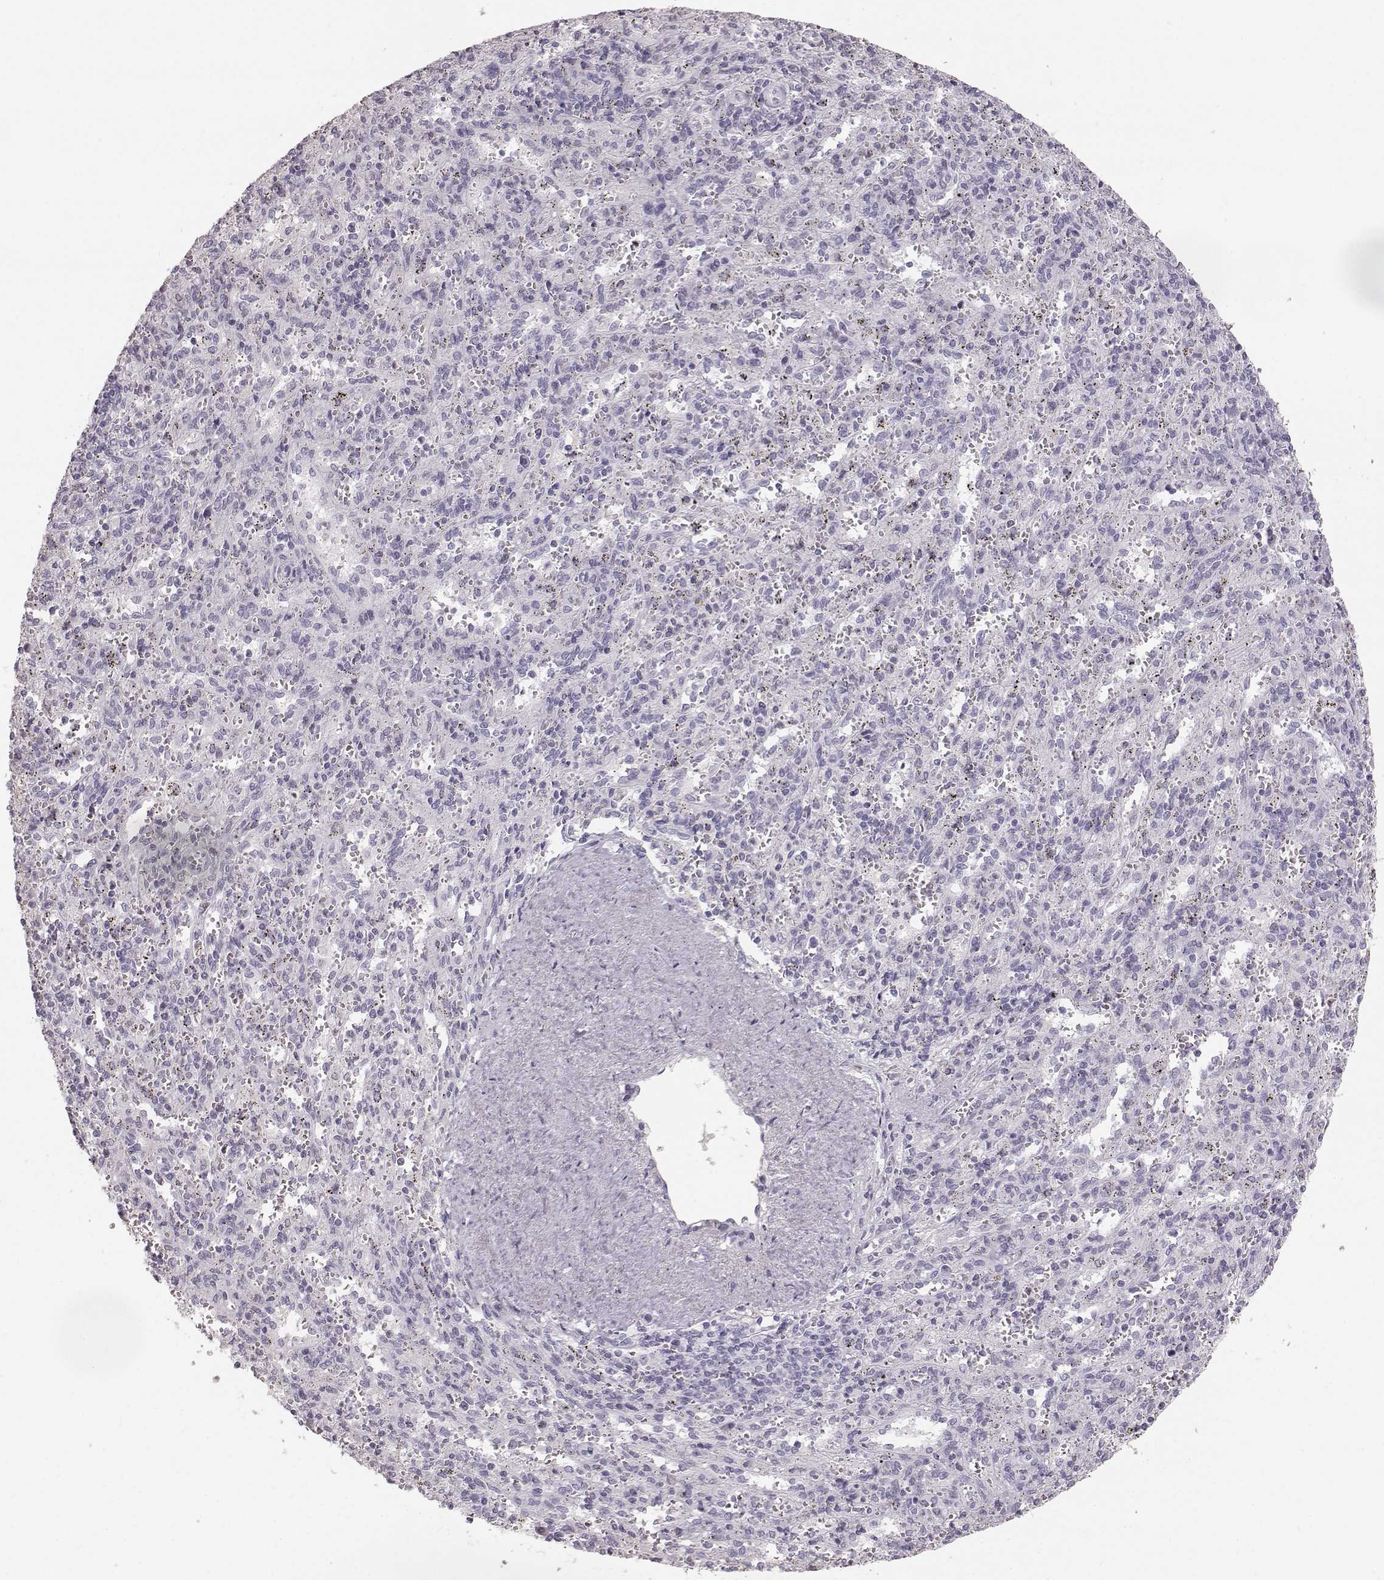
{"staining": {"intensity": "negative", "quantity": "none", "location": "none"}, "tissue": "spleen", "cell_type": "Cells in red pulp", "image_type": "normal", "snomed": [{"axis": "morphology", "description": "Normal tissue, NOS"}, {"axis": "topography", "description": "Spleen"}], "caption": "The micrograph reveals no significant positivity in cells in red pulp of spleen.", "gene": "KRT31", "patient": {"sex": "male", "age": 57}}